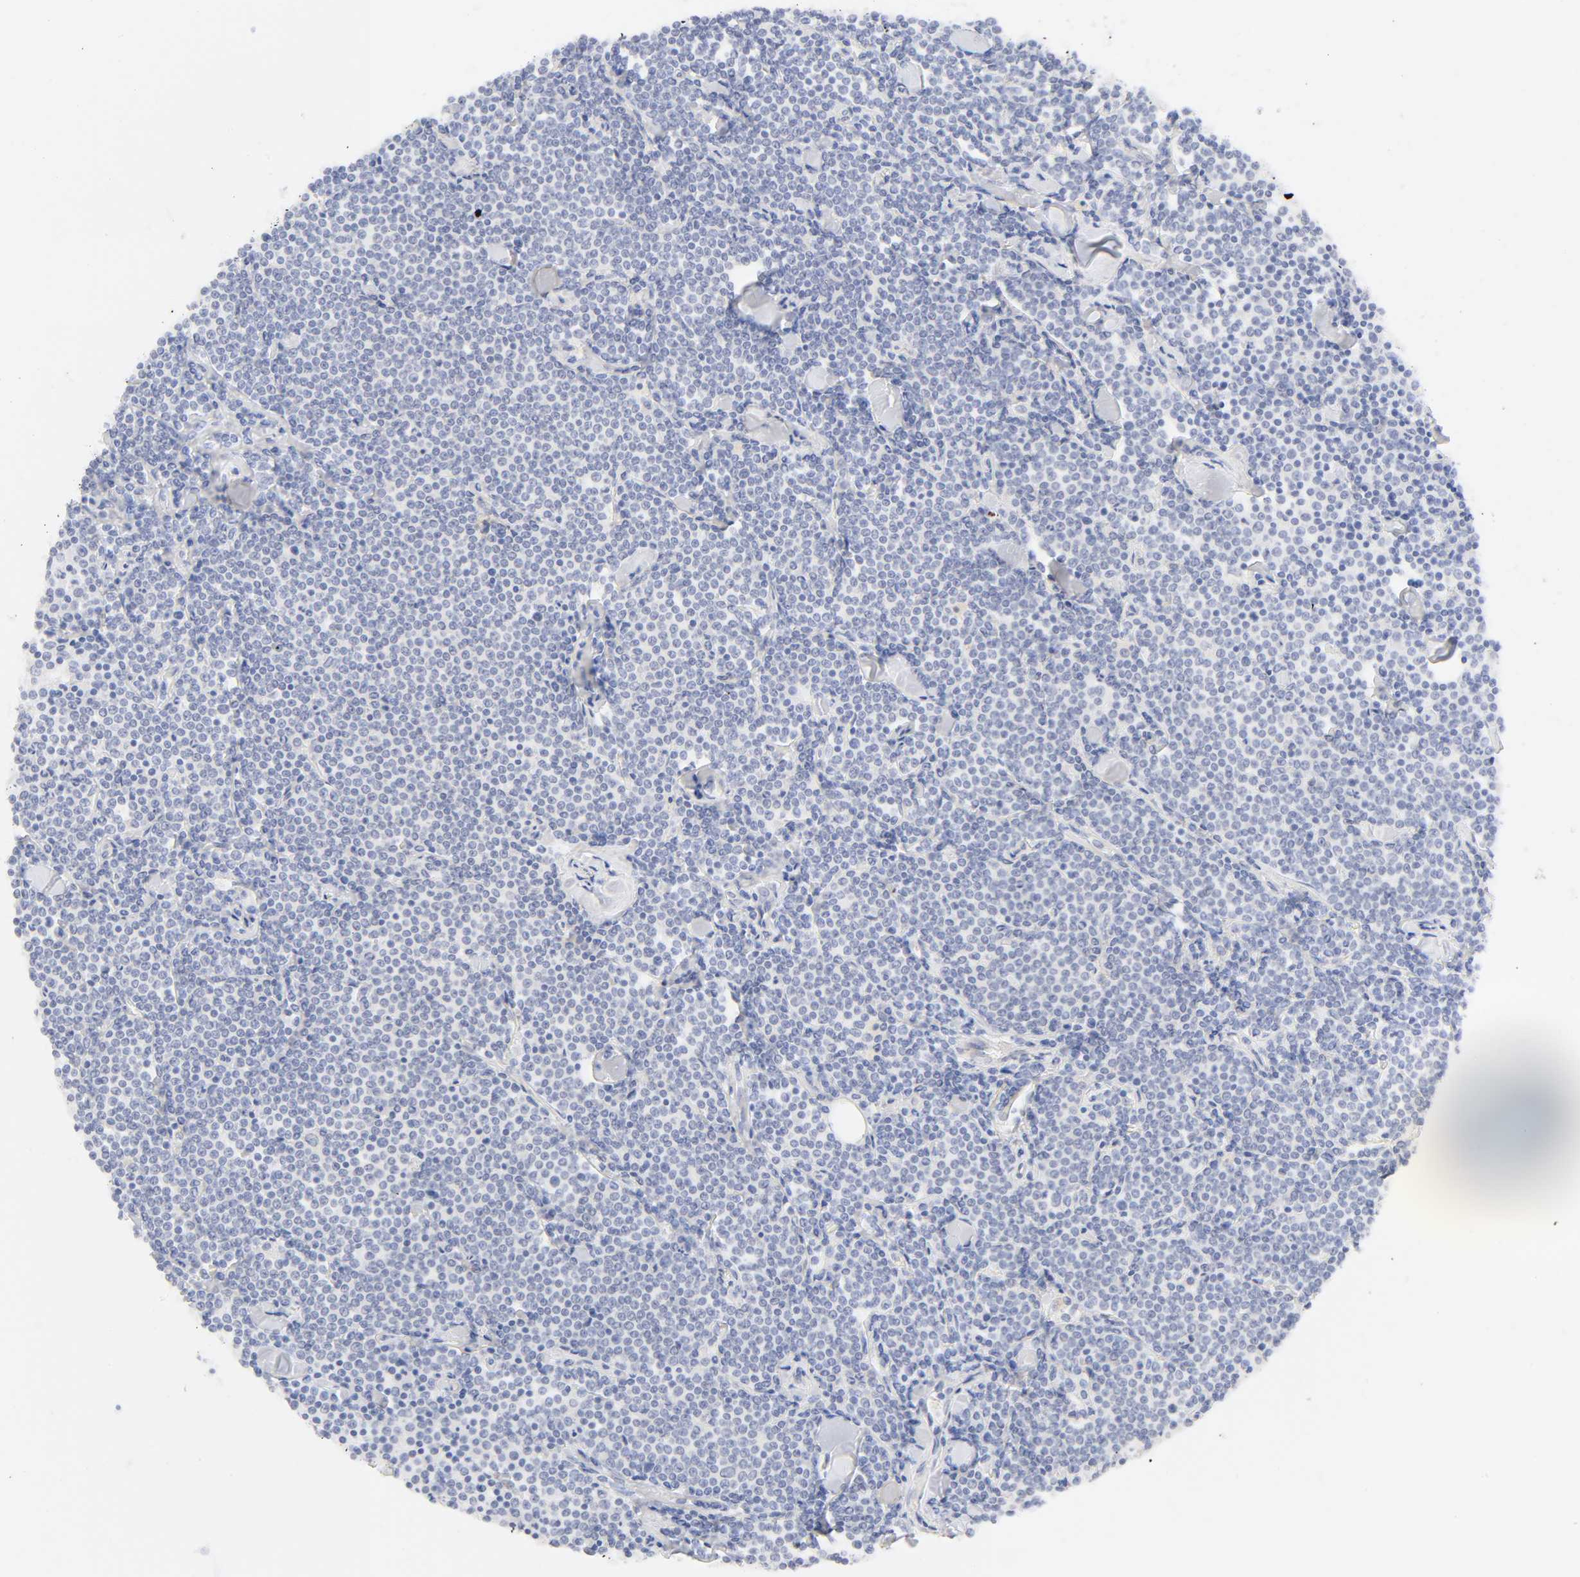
{"staining": {"intensity": "negative", "quantity": "none", "location": "none"}, "tissue": "lymphoma", "cell_type": "Tumor cells", "image_type": "cancer", "snomed": [{"axis": "morphology", "description": "Malignant lymphoma, non-Hodgkin's type, Low grade"}, {"axis": "topography", "description": "Soft tissue"}], "caption": "DAB immunohistochemical staining of human malignant lymphoma, non-Hodgkin's type (low-grade) shows no significant expression in tumor cells. Brightfield microscopy of immunohistochemistry stained with DAB (3,3'-diaminobenzidine) (brown) and hematoxylin (blue), captured at high magnification.", "gene": "CYP4B1", "patient": {"sex": "male", "age": 92}}